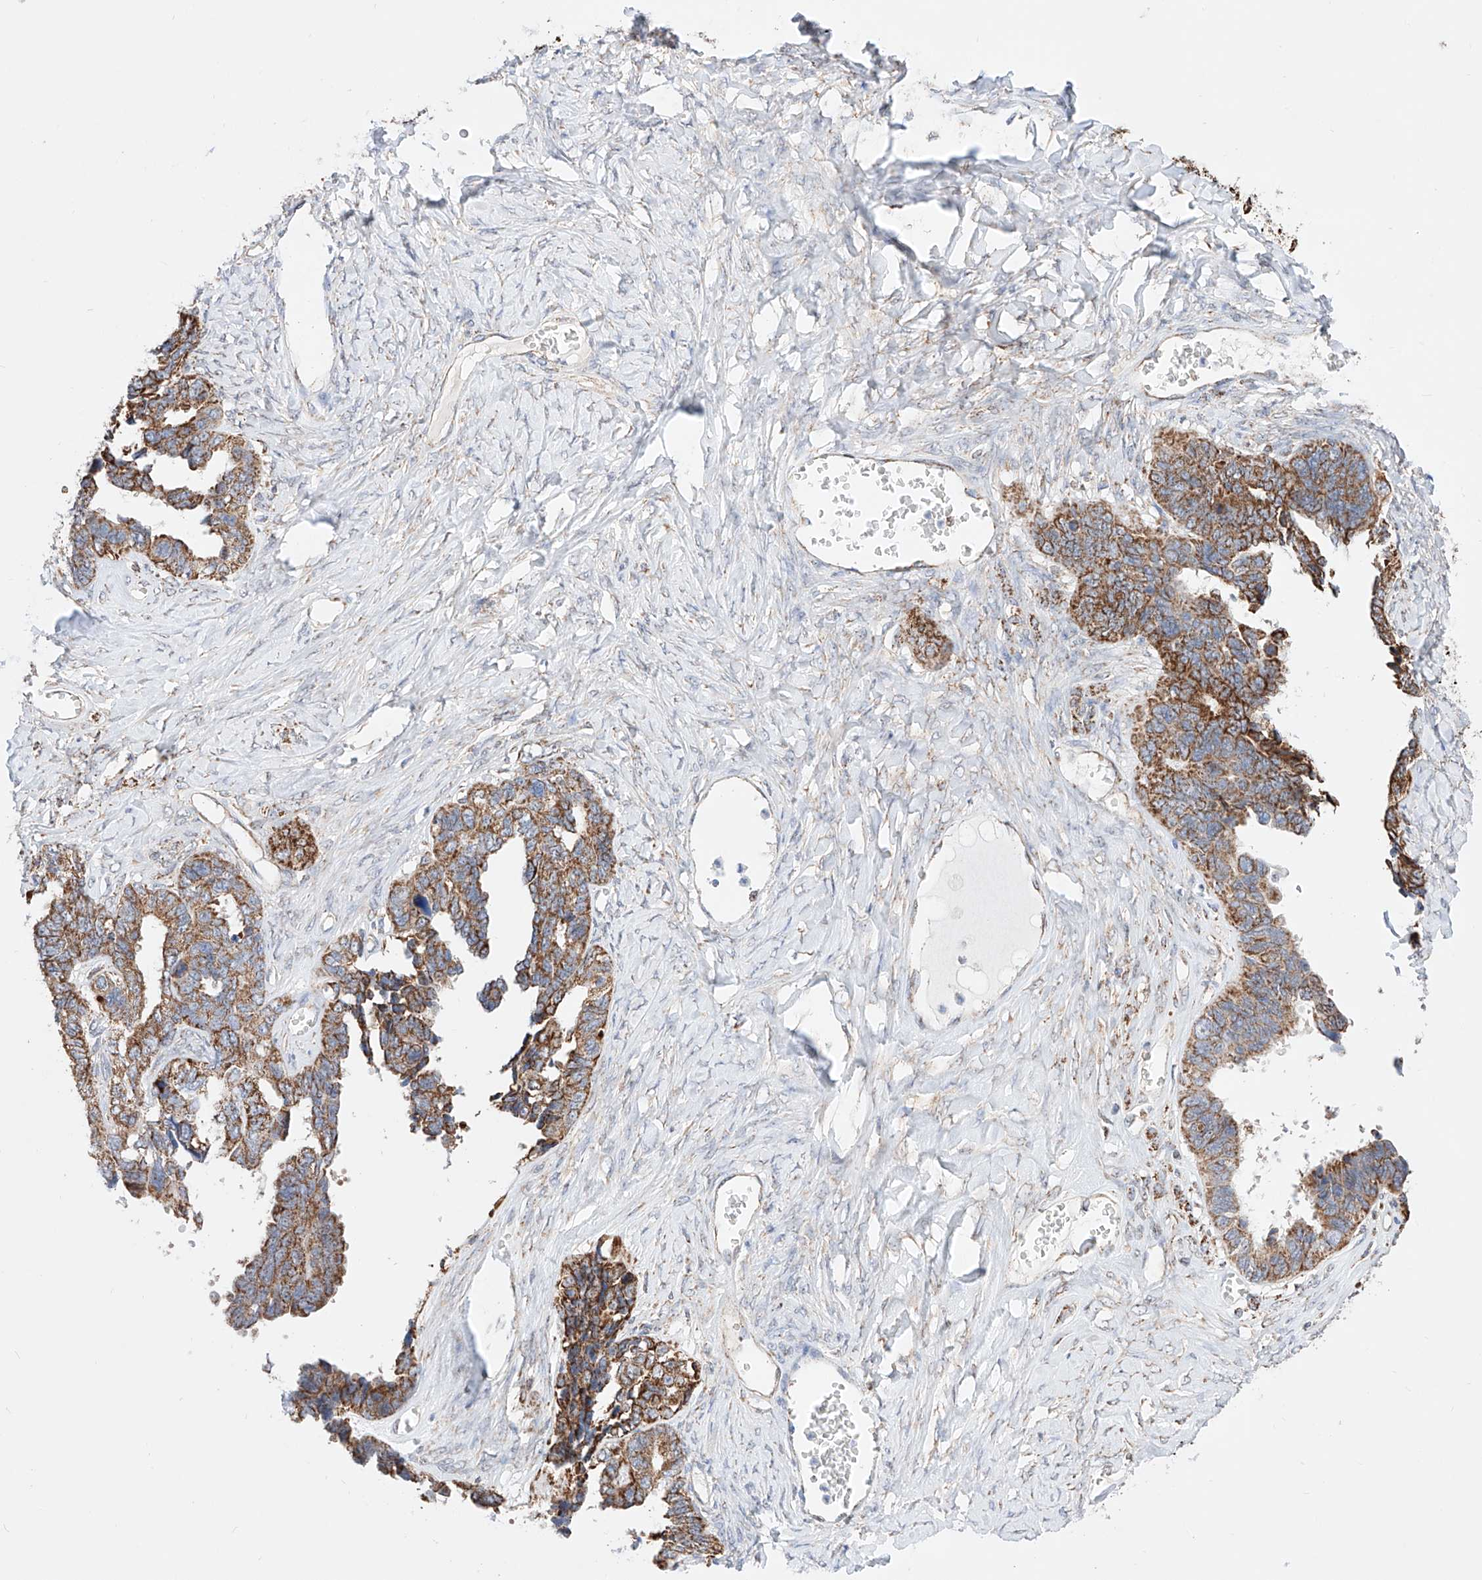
{"staining": {"intensity": "moderate", "quantity": ">75%", "location": "cytoplasmic/membranous"}, "tissue": "ovarian cancer", "cell_type": "Tumor cells", "image_type": "cancer", "snomed": [{"axis": "morphology", "description": "Cystadenocarcinoma, serous, NOS"}, {"axis": "topography", "description": "Ovary"}], "caption": "Brown immunohistochemical staining in ovarian cancer (serous cystadenocarcinoma) demonstrates moderate cytoplasmic/membranous positivity in about >75% of tumor cells. The staining was performed using DAB to visualize the protein expression in brown, while the nuclei were stained in blue with hematoxylin (Magnification: 20x).", "gene": "KTI12", "patient": {"sex": "female", "age": 79}}